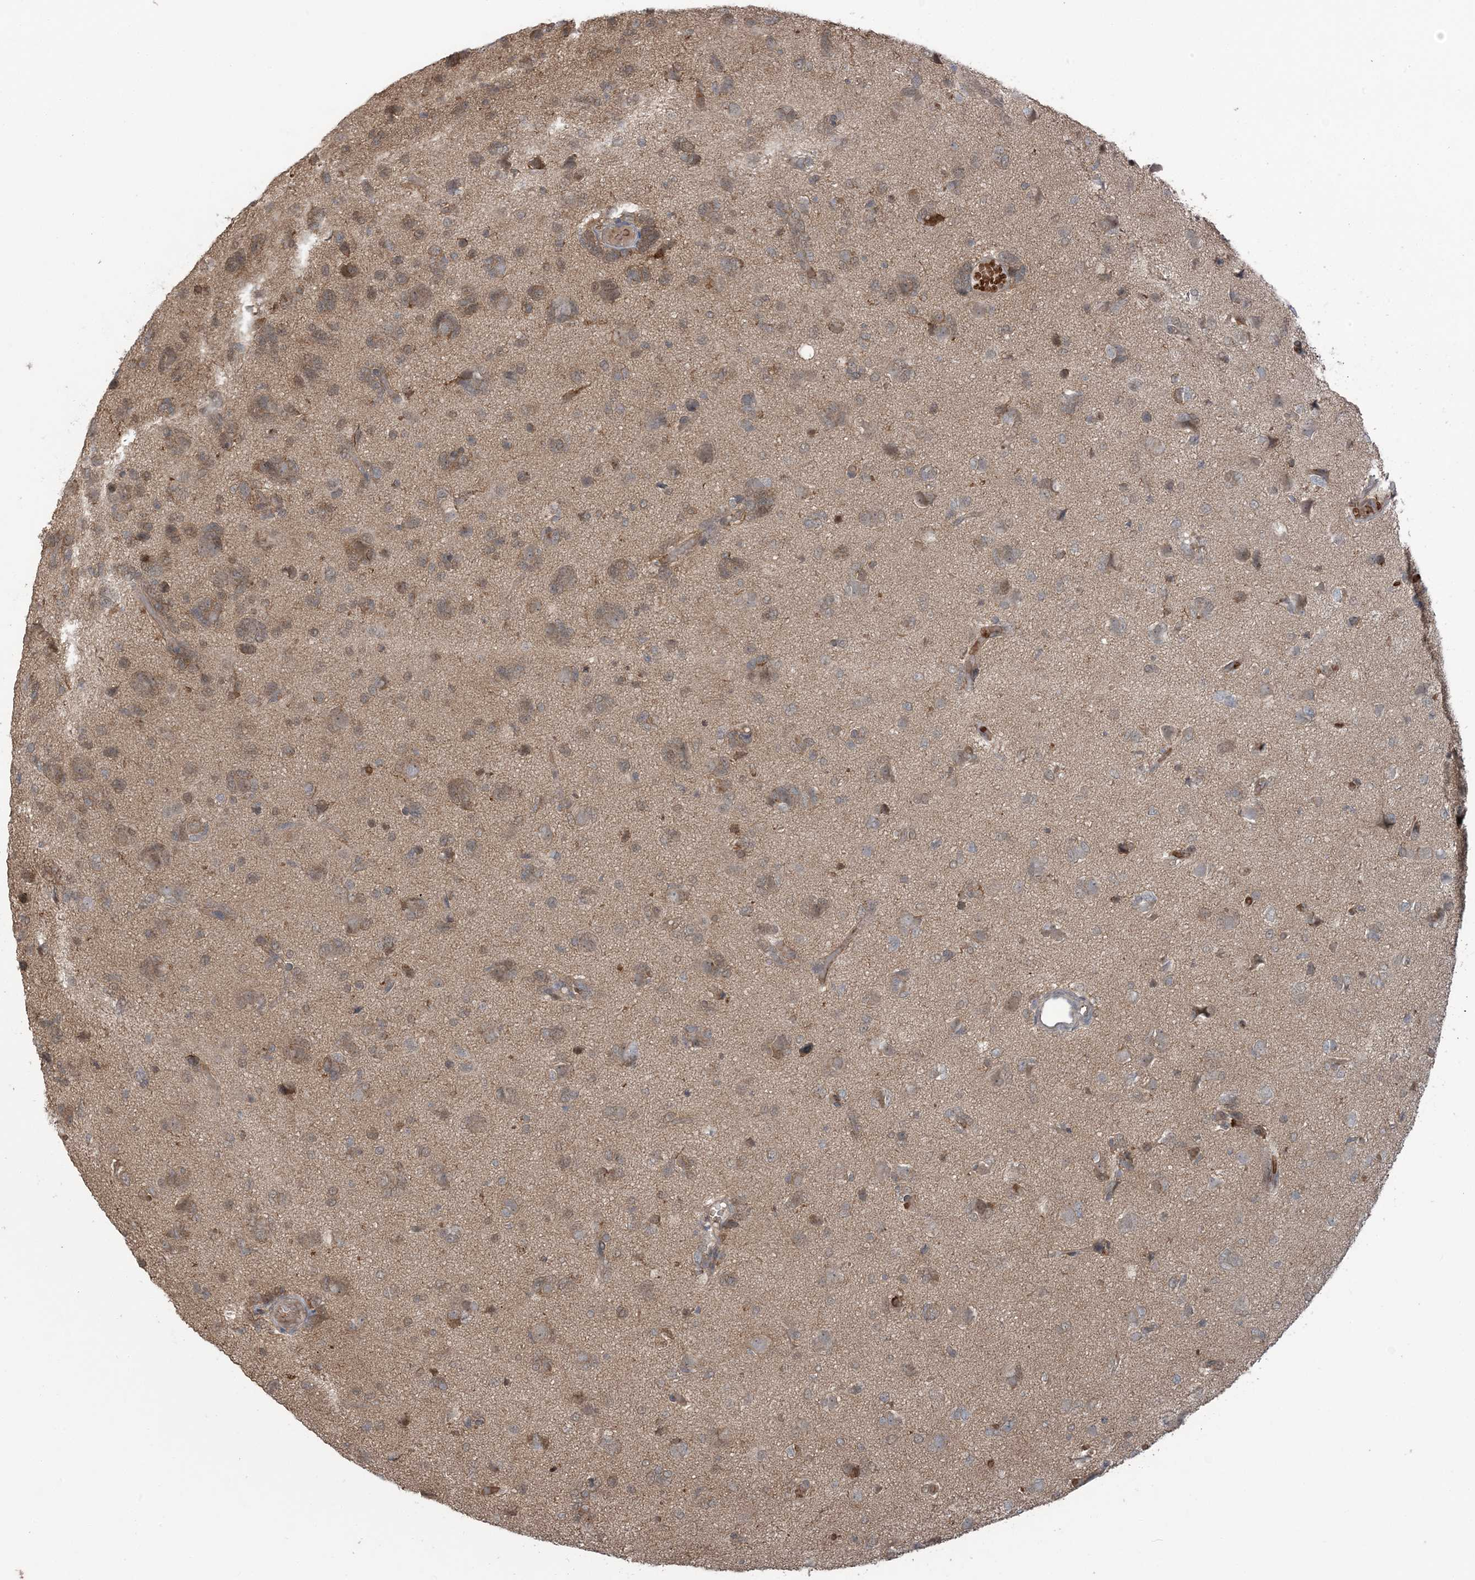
{"staining": {"intensity": "weak", "quantity": "<25%", "location": "cytoplasmic/membranous"}, "tissue": "glioma", "cell_type": "Tumor cells", "image_type": "cancer", "snomed": [{"axis": "morphology", "description": "Glioma, malignant, High grade"}, {"axis": "topography", "description": "Brain"}], "caption": "The immunohistochemistry (IHC) micrograph has no significant staining in tumor cells of malignant glioma (high-grade) tissue.", "gene": "ERI2", "patient": {"sex": "female", "age": 59}}